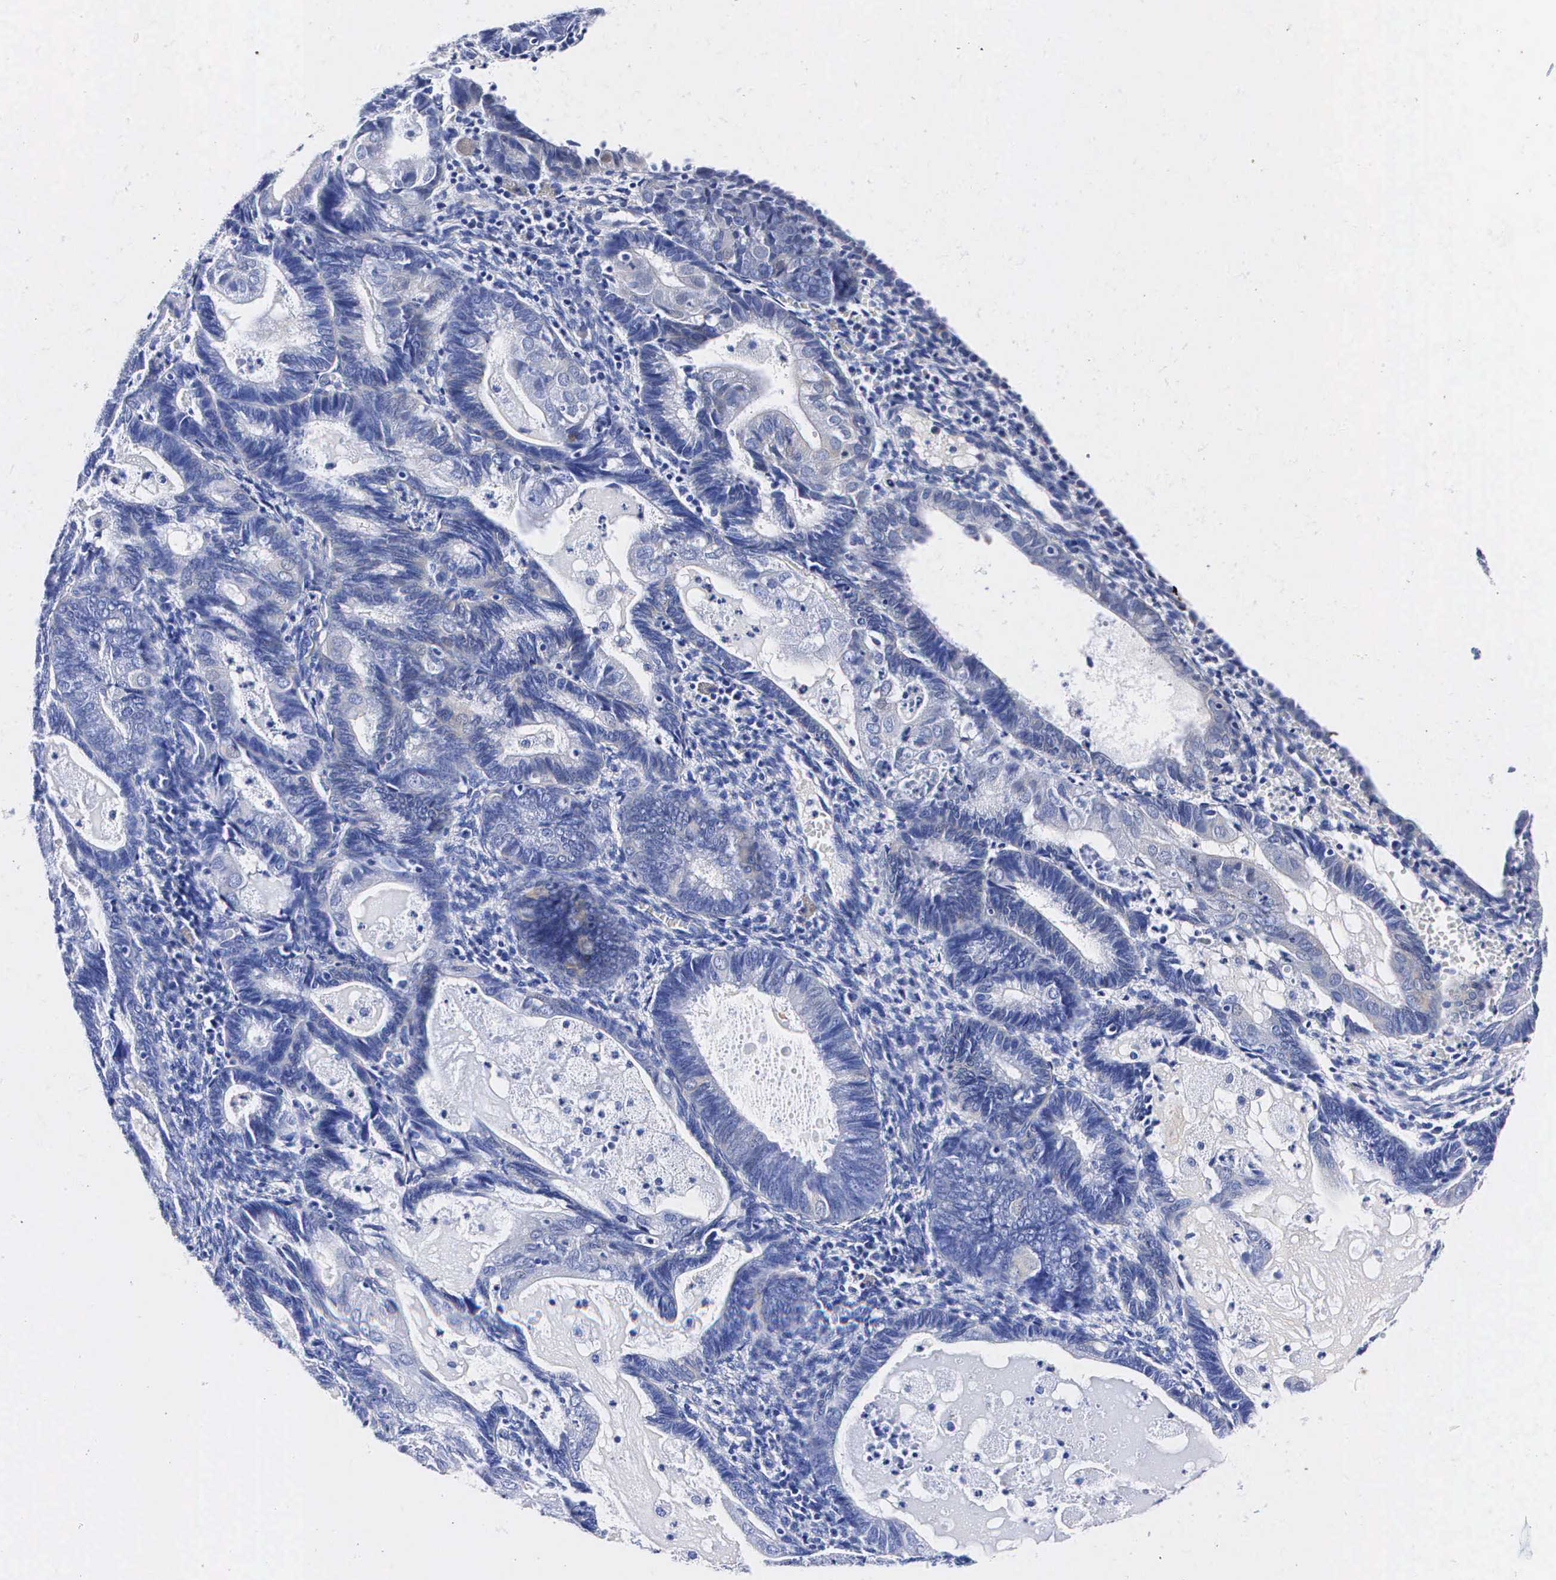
{"staining": {"intensity": "negative", "quantity": "none", "location": "none"}, "tissue": "endometrial cancer", "cell_type": "Tumor cells", "image_type": "cancer", "snomed": [{"axis": "morphology", "description": "Adenocarcinoma, NOS"}, {"axis": "topography", "description": "Endometrium"}], "caption": "Immunohistochemistry (IHC) of endometrial adenocarcinoma shows no positivity in tumor cells. (Immunohistochemistry (IHC), brightfield microscopy, high magnification).", "gene": "ENO2", "patient": {"sex": "female", "age": 63}}